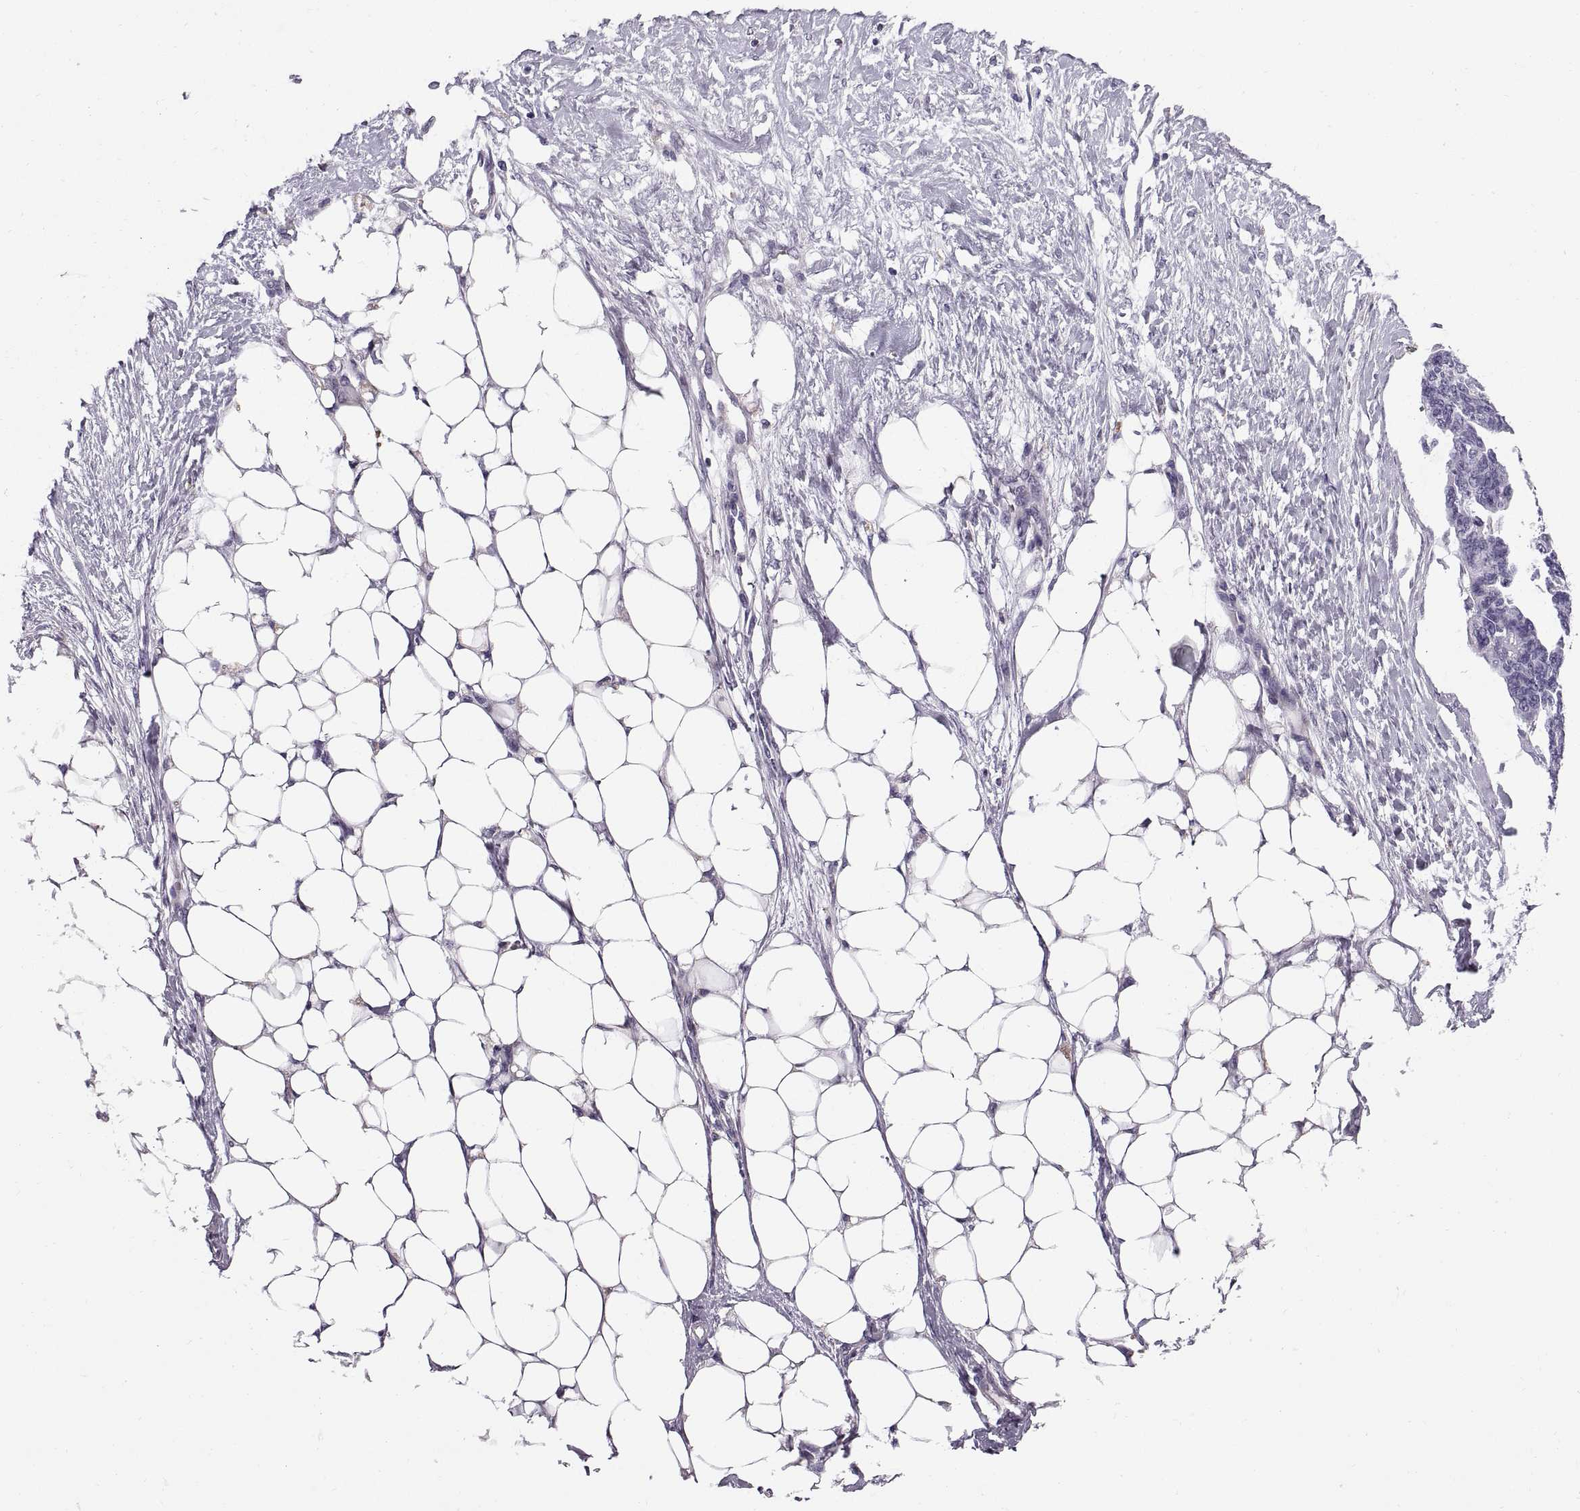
{"staining": {"intensity": "negative", "quantity": "none", "location": "none"}, "tissue": "ovarian cancer", "cell_type": "Tumor cells", "image_type": "cancer", "snomed": [{"axis": "morphology", "description": "Cystadenocarcinoma, serous, NOS"}, {"axis": "topography", "description": "Ovary"}], "caption": "Histopathology image shows no protein staining in tumor cells of serous cystadenocarcinoma (ovarian) tissue.", "gene": "CALCR", "patient": {"sex": "female", "age": 69}}